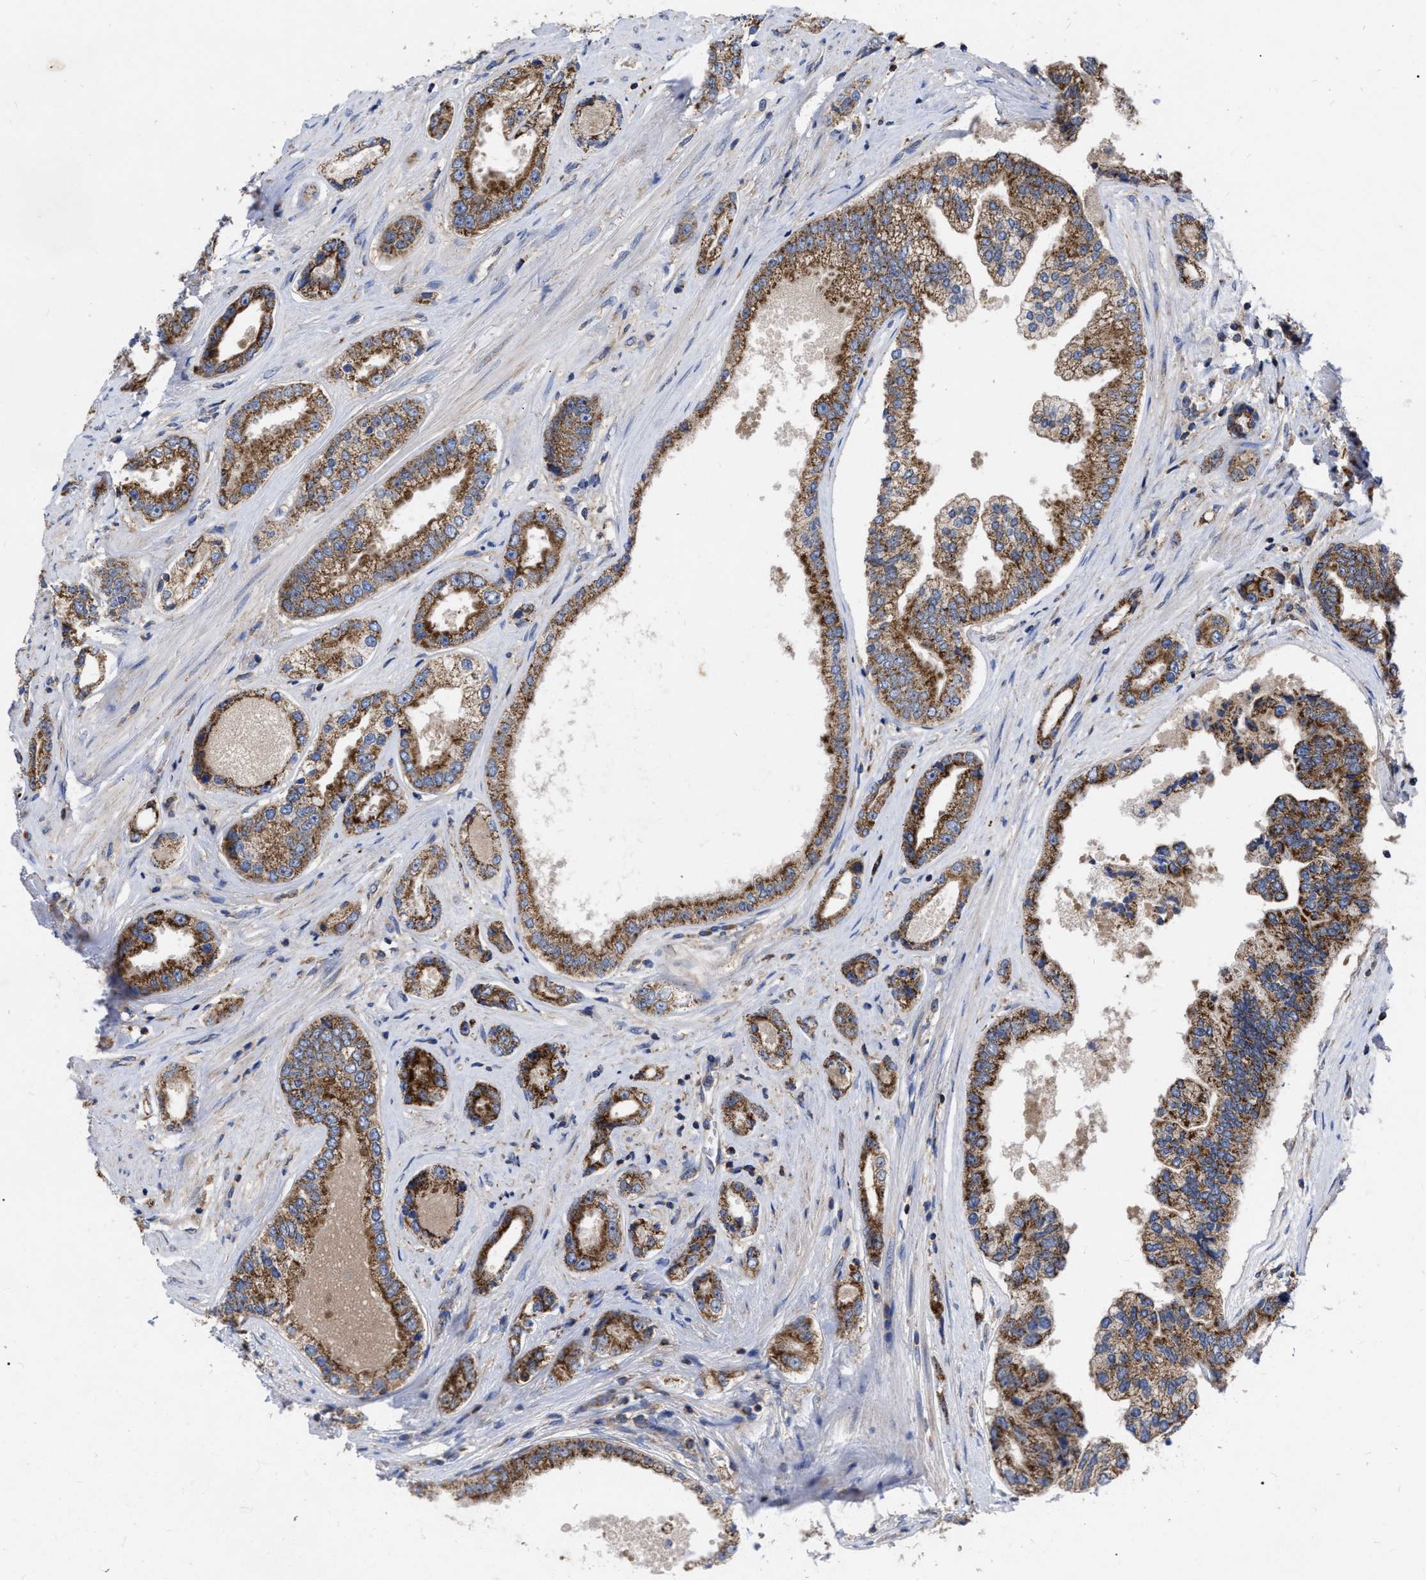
{"staining": {"intensity": "strong", "quantity": ">75%", "location": "cytoplasmic/membranous"}, "tissue": "prostate cancer", "cell_type": "Tumor cells", "image_type": "cancer", "snomed": [{"axis": "morphology", "description": "Adenocarcinoma, High grade"}, {"axis": "topography", "description": "Prostate"}], "caption": "Human prostate cancer stained for a protein (brown) demonstrates strong cytoplasmic/membranous positive staining in about >75% of tumor cells.", "gene": "CDKN2C", "patient": {"sex": "male", "age": 61}}